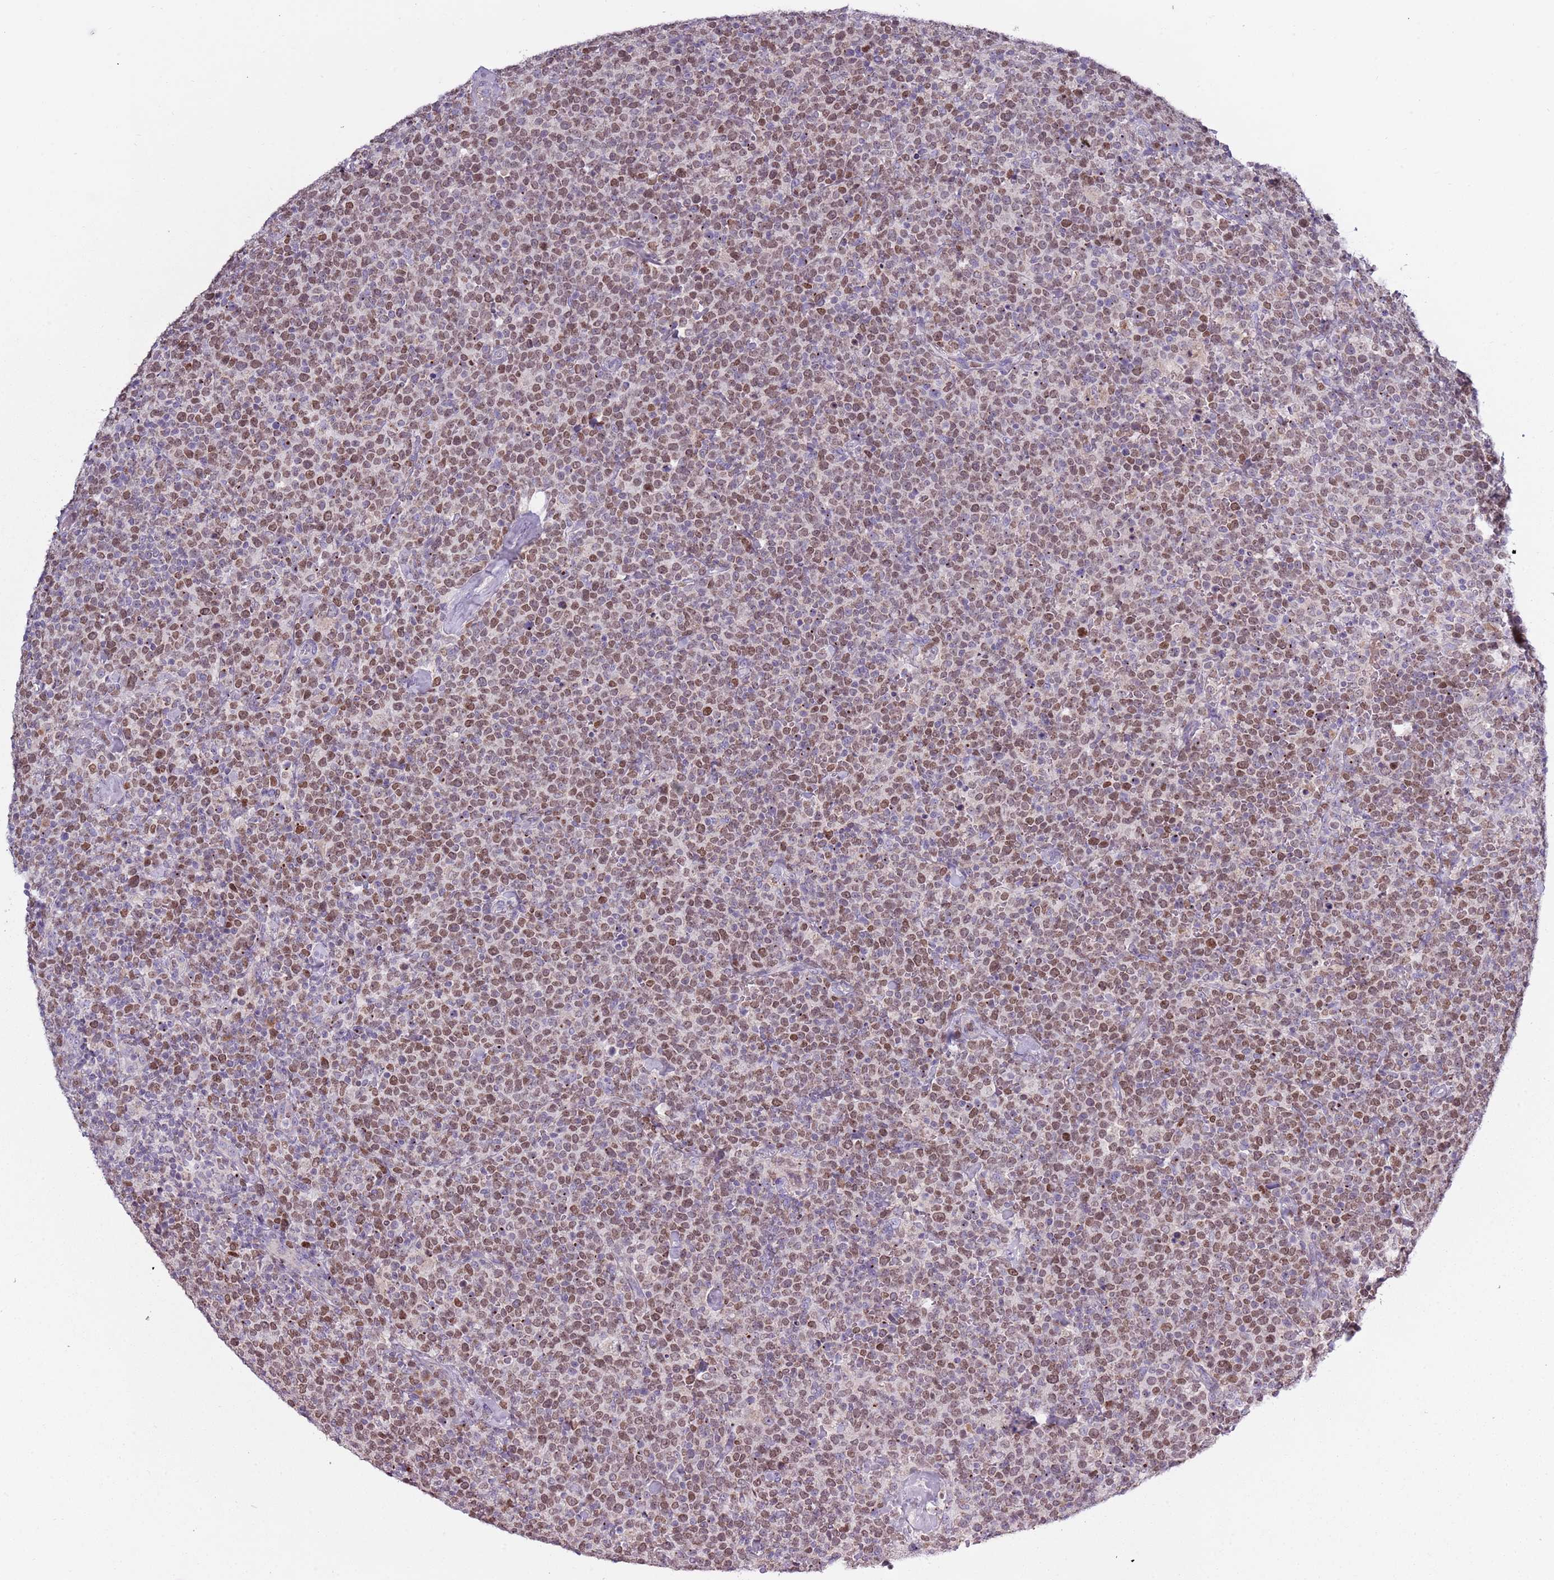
{"staining": {"intensity": "moderate", "quantity": ">75%", "location": "nuclear"}, "tissue": "lymphoma", "cell_type": "Tumor cells", "image_type": "cancer", "snomed": [{"axis": "morphology", "description": "Malignant lymphoma, non-Hodgkin's type, High grade"}, {"axis": "topography", "description": "Lymph node"}], "caption": "There is medium levels of moderate nuclear positivity in tumor cells of lymphoma, as demonstrated by immunohistochemical staining (brown color).", "gene": "SYS1", "patient": {"sex": "male", "age": 61}}